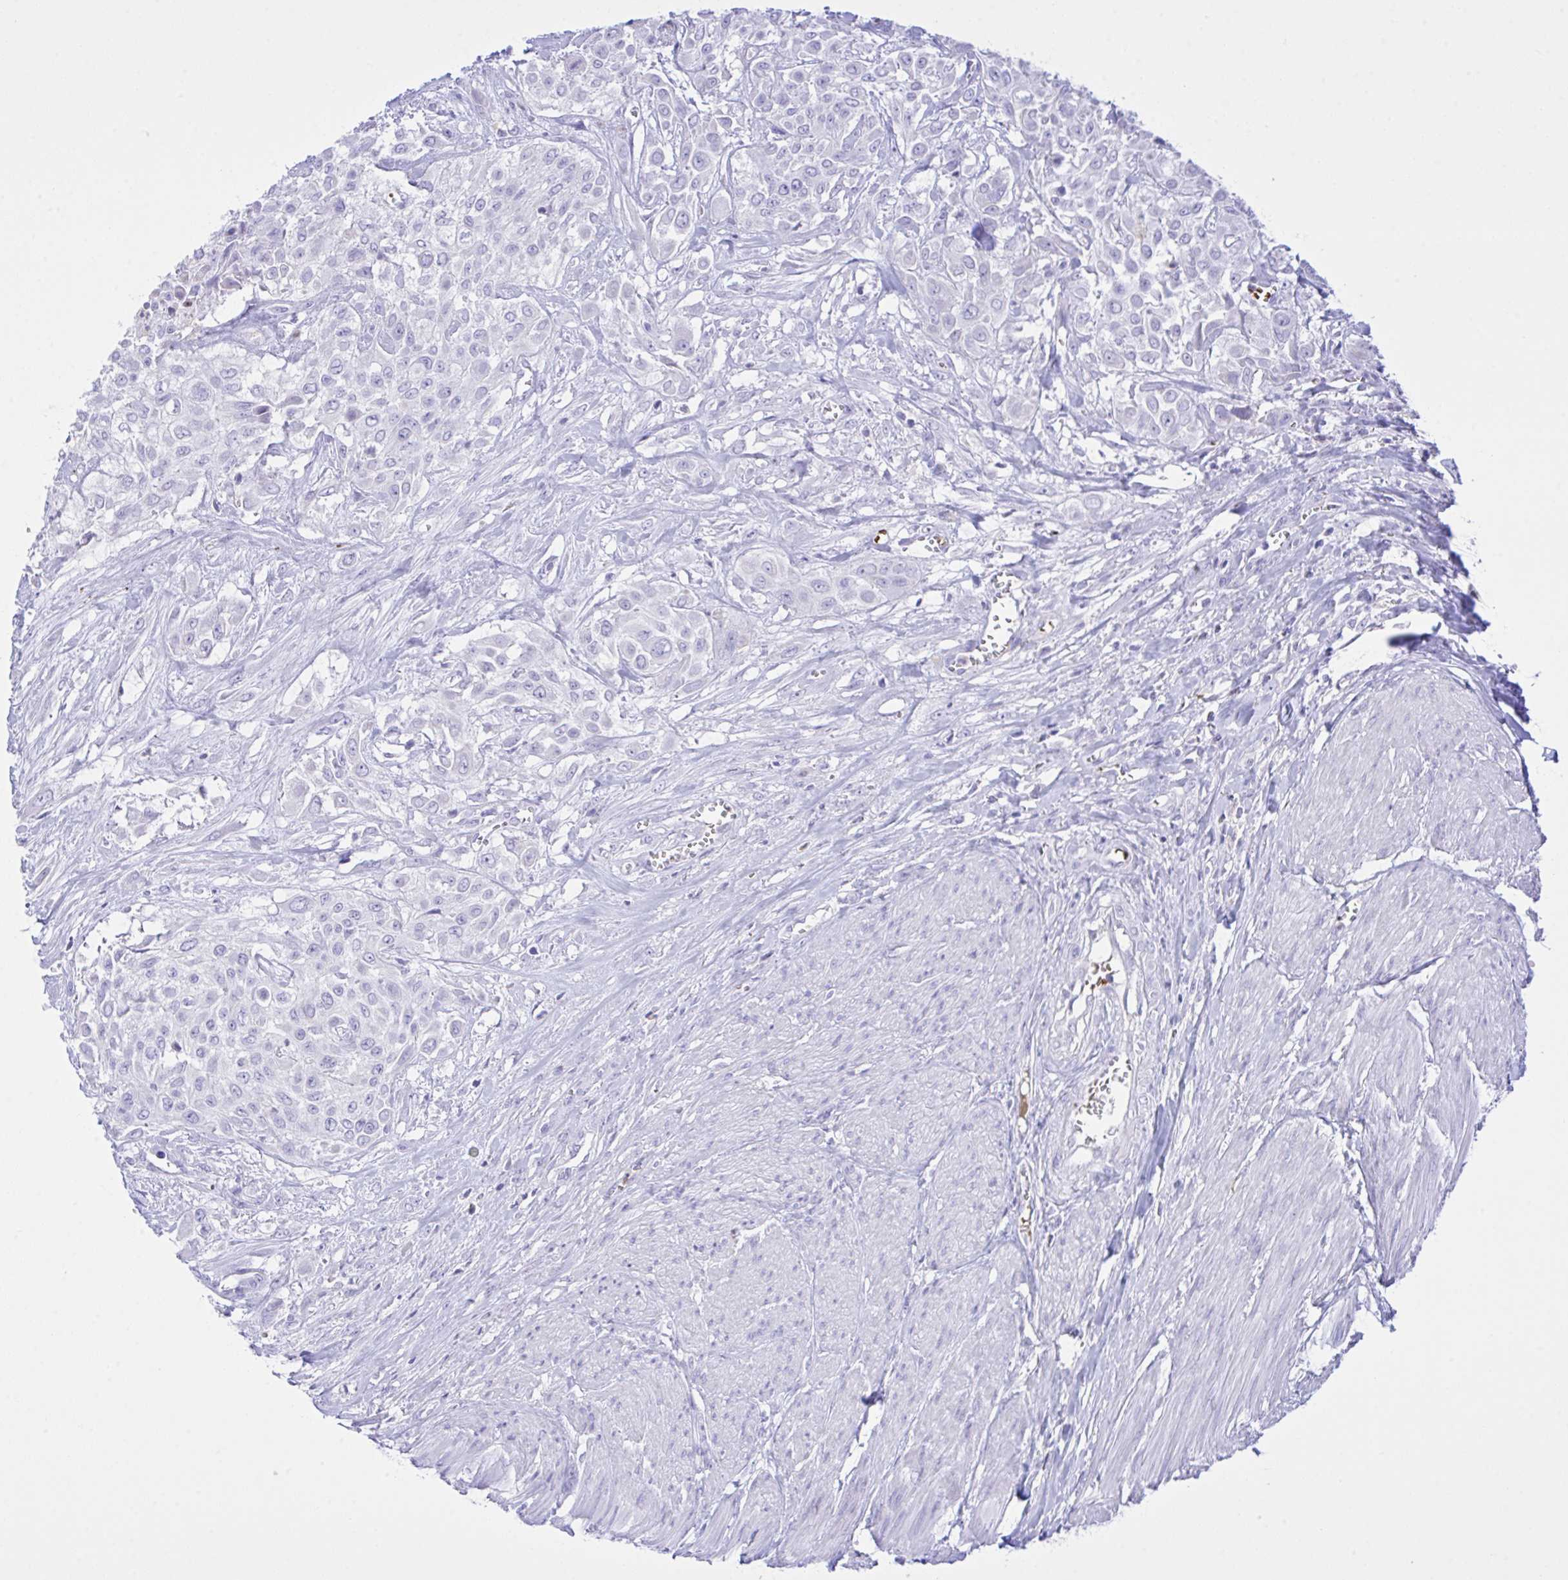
{"staining": {"intensity": "negative", "quantity": "none", "location": "none"}, "tissue": "urothelial cancer", "cell_type": "Tumor cells", "image_type": "cancer", "snomed": [{"axis": "morphology", "description": "Urothelial carcinoma, High grade"}, {"axis": "topography", "description": "Urinary bladder"}], "caption": "An image of human urothelial cancer is negative for staining in tumor cells.", "gene": "ZNF221", "patient": {"sex": "male", "age": 57}}